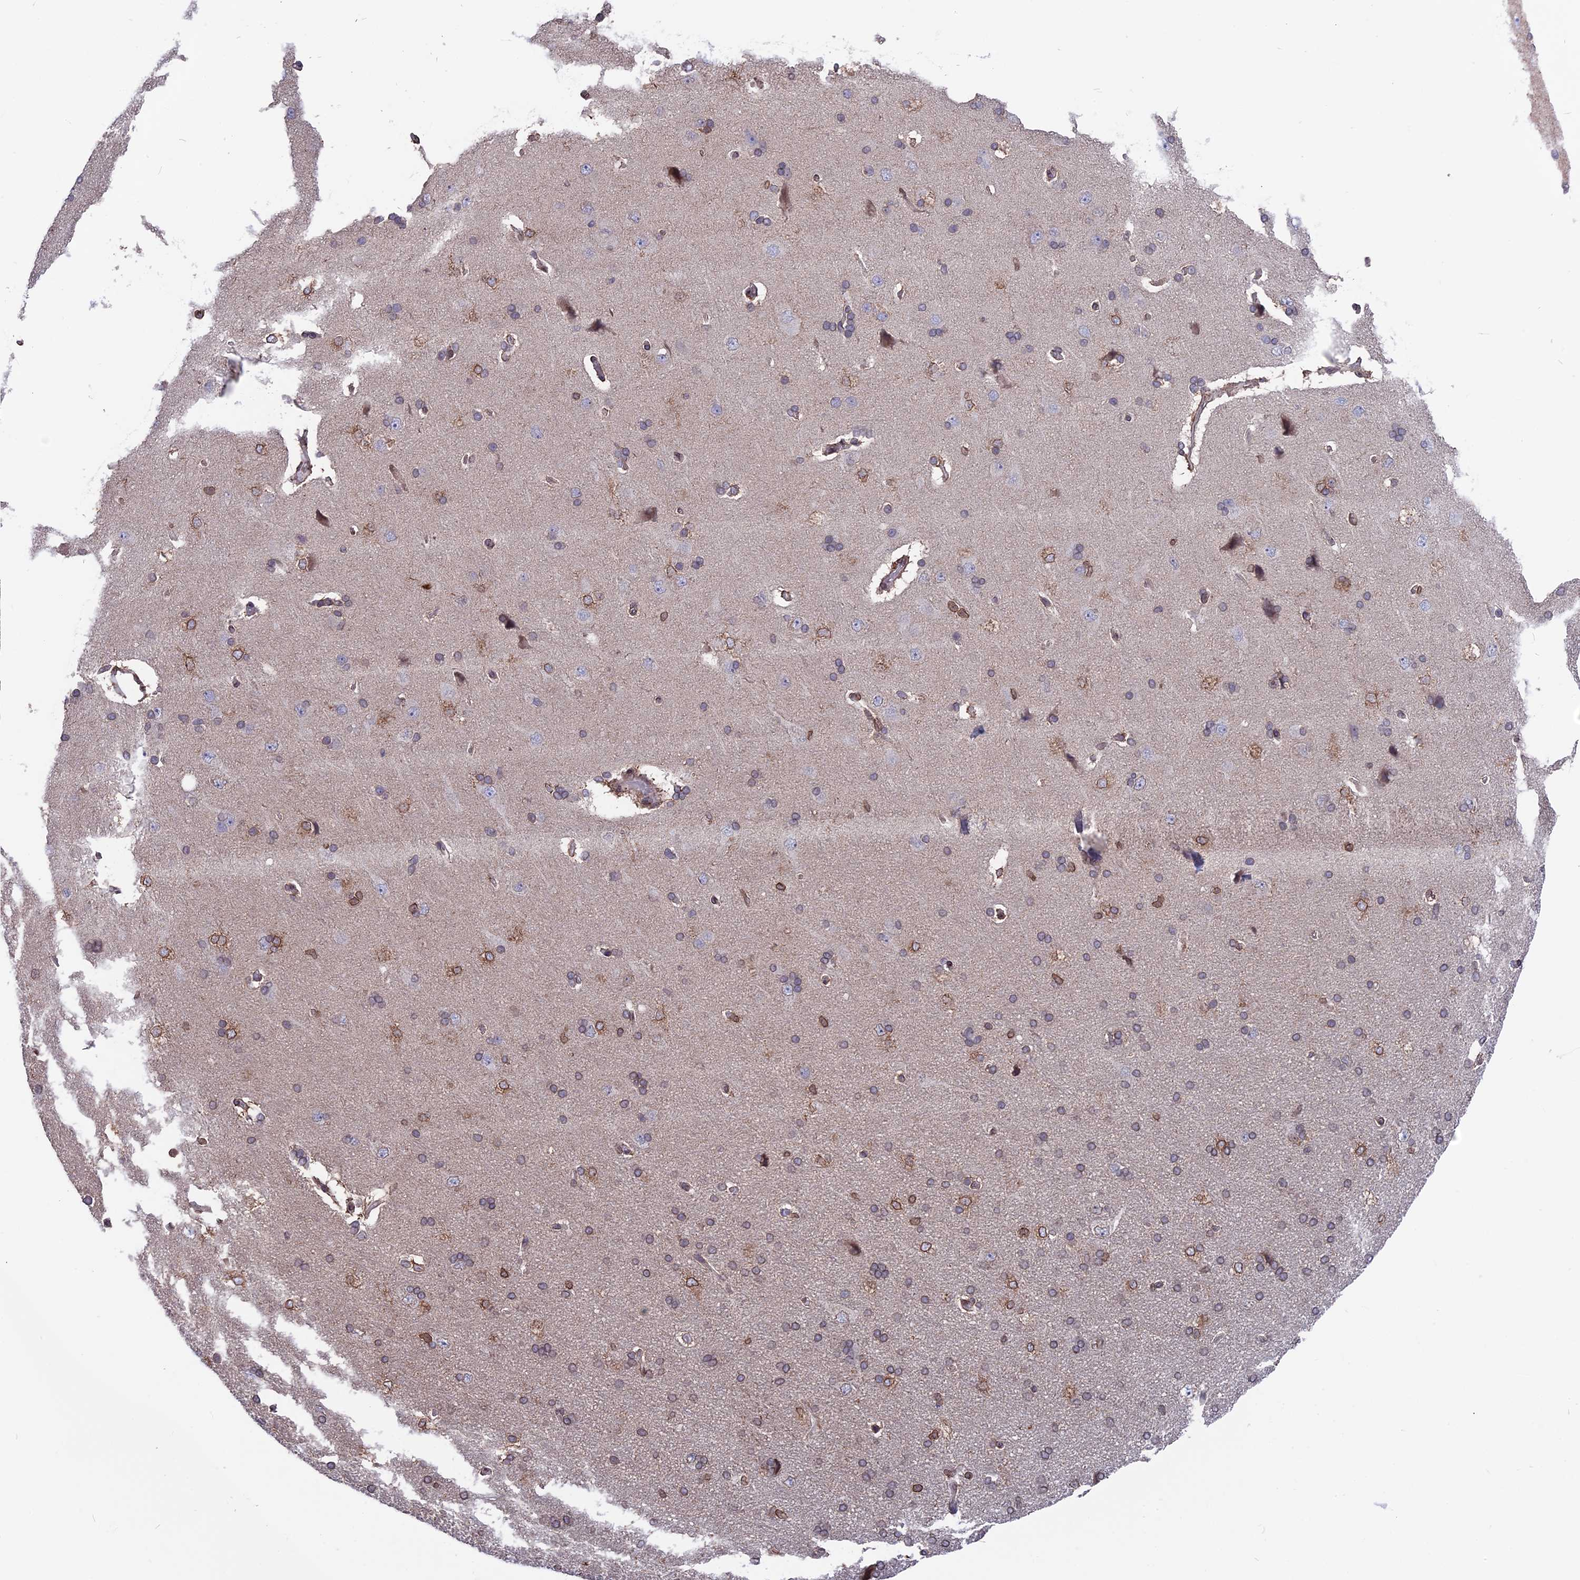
{"staining": {"intensity": "negative", "quantity": "none", "location": "none"}, "tissue": "cerebral cortex", "cell_type": "Endothelial cells", "image_type": "normal", "snomed": [{"axis": "morphology", "description": "Normal tissue, NOS"}, {"axis": "topography", "description": "Cerebral cortex"}], "caption": "DAB immunohistochemical staining of benign cerebral cortex exhibits no significant expression in endothelial cells. (IHC, brightfield microscopy, high magnification).", "gene": "PTCHD4", "patient": {"sex": "male", "age": 62}}